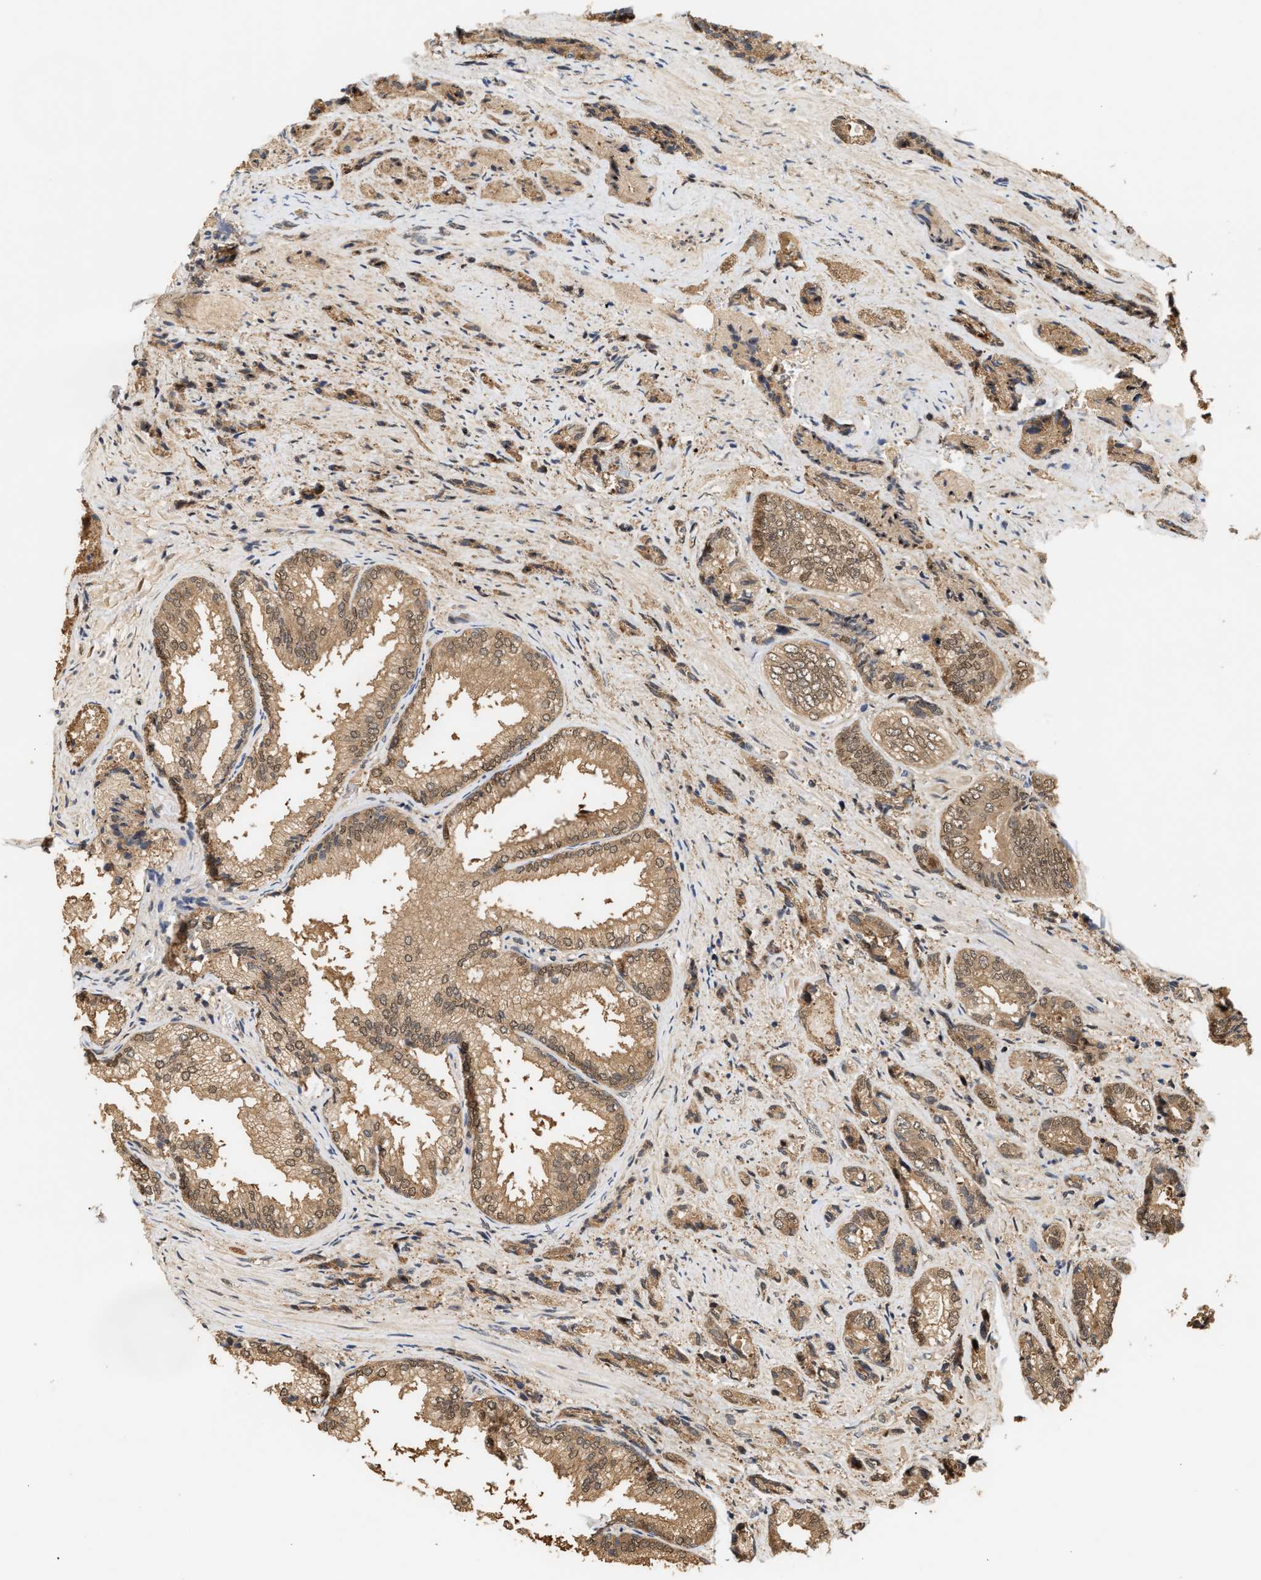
{"staining": {"intensity": "moderate", "quantity": ">75%", "location": "cytoplasmic/membranous,nuclear"}, "tissue": "prostate cancer", "cell_type": "Tumor cells", "image_type": "cancer", "snomed": [{"axis": "morphology", "description": "Adenocarcinoma, High grade"}, {"axis": "topography", "description": "Prostate"}], "caption": "Prostate cancer (adenocarcinoma (high-grade)) tissue reveals moderate cytoplasmic/membranous and nuclear staining in about >75% of tumor cells", "gene": "ABHD5", "patient": {"sex": "male", "age": 61}}